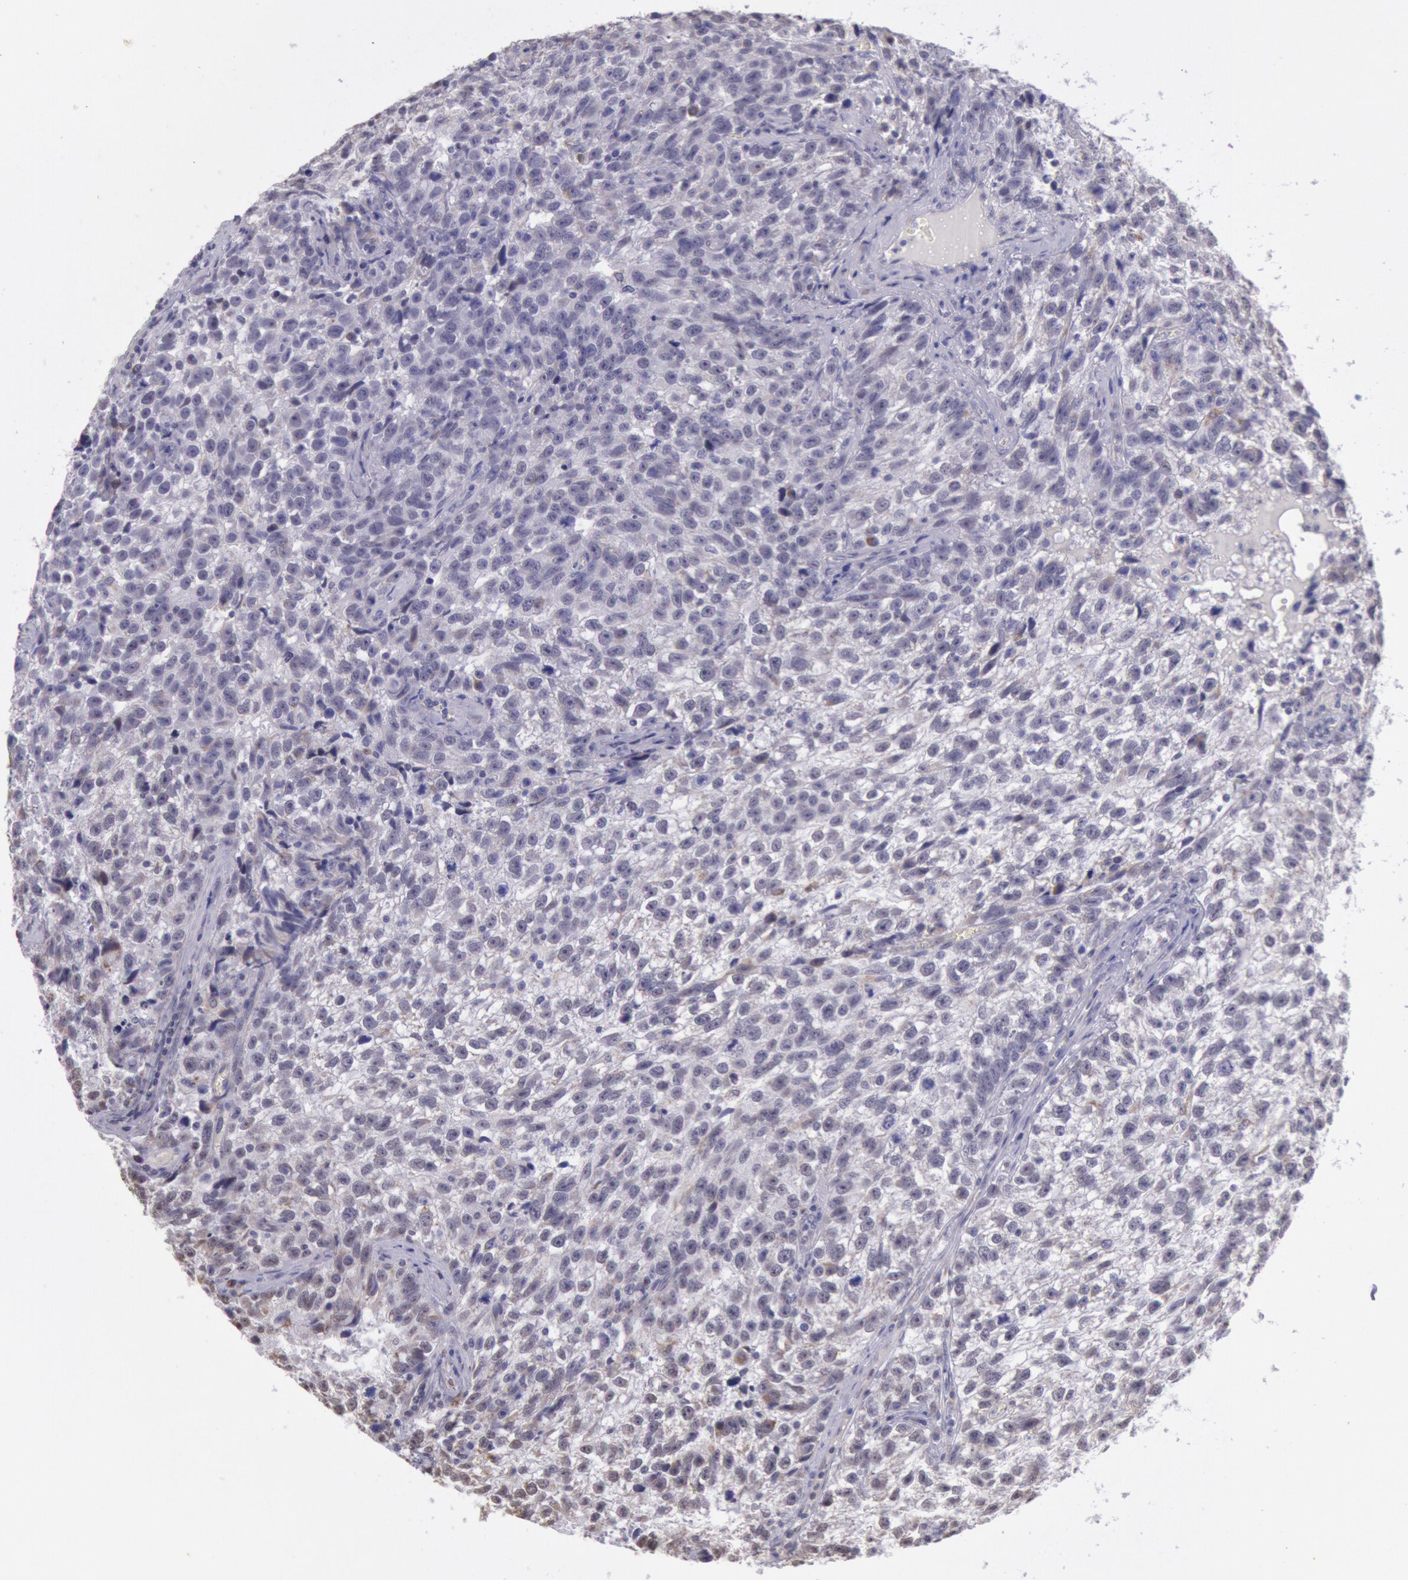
{"staining": {"intensity": "weak", "quantity": "25%-75%", "location": "cytoplasmic/membranous"}, "tissue": "testis cancer", "cell_type": "Tumor cells", "image_type": "cancer", "snomed": [{"axis": "morphology", "description": "Seminoma, NOS"}, {"axis": "topography", "description": "Testis"}], "caption": "High-magnification brightfield microscopy of seminoma (testis) stained with DAB (brown) and counterstained with hematoxylin (blue). tumor cells exhibit weak cytoplasmic/membranous staining is present in about25%-75% of cells.", "gene": "FRMD6", "patient": {"sex": "male", "age": 38}}